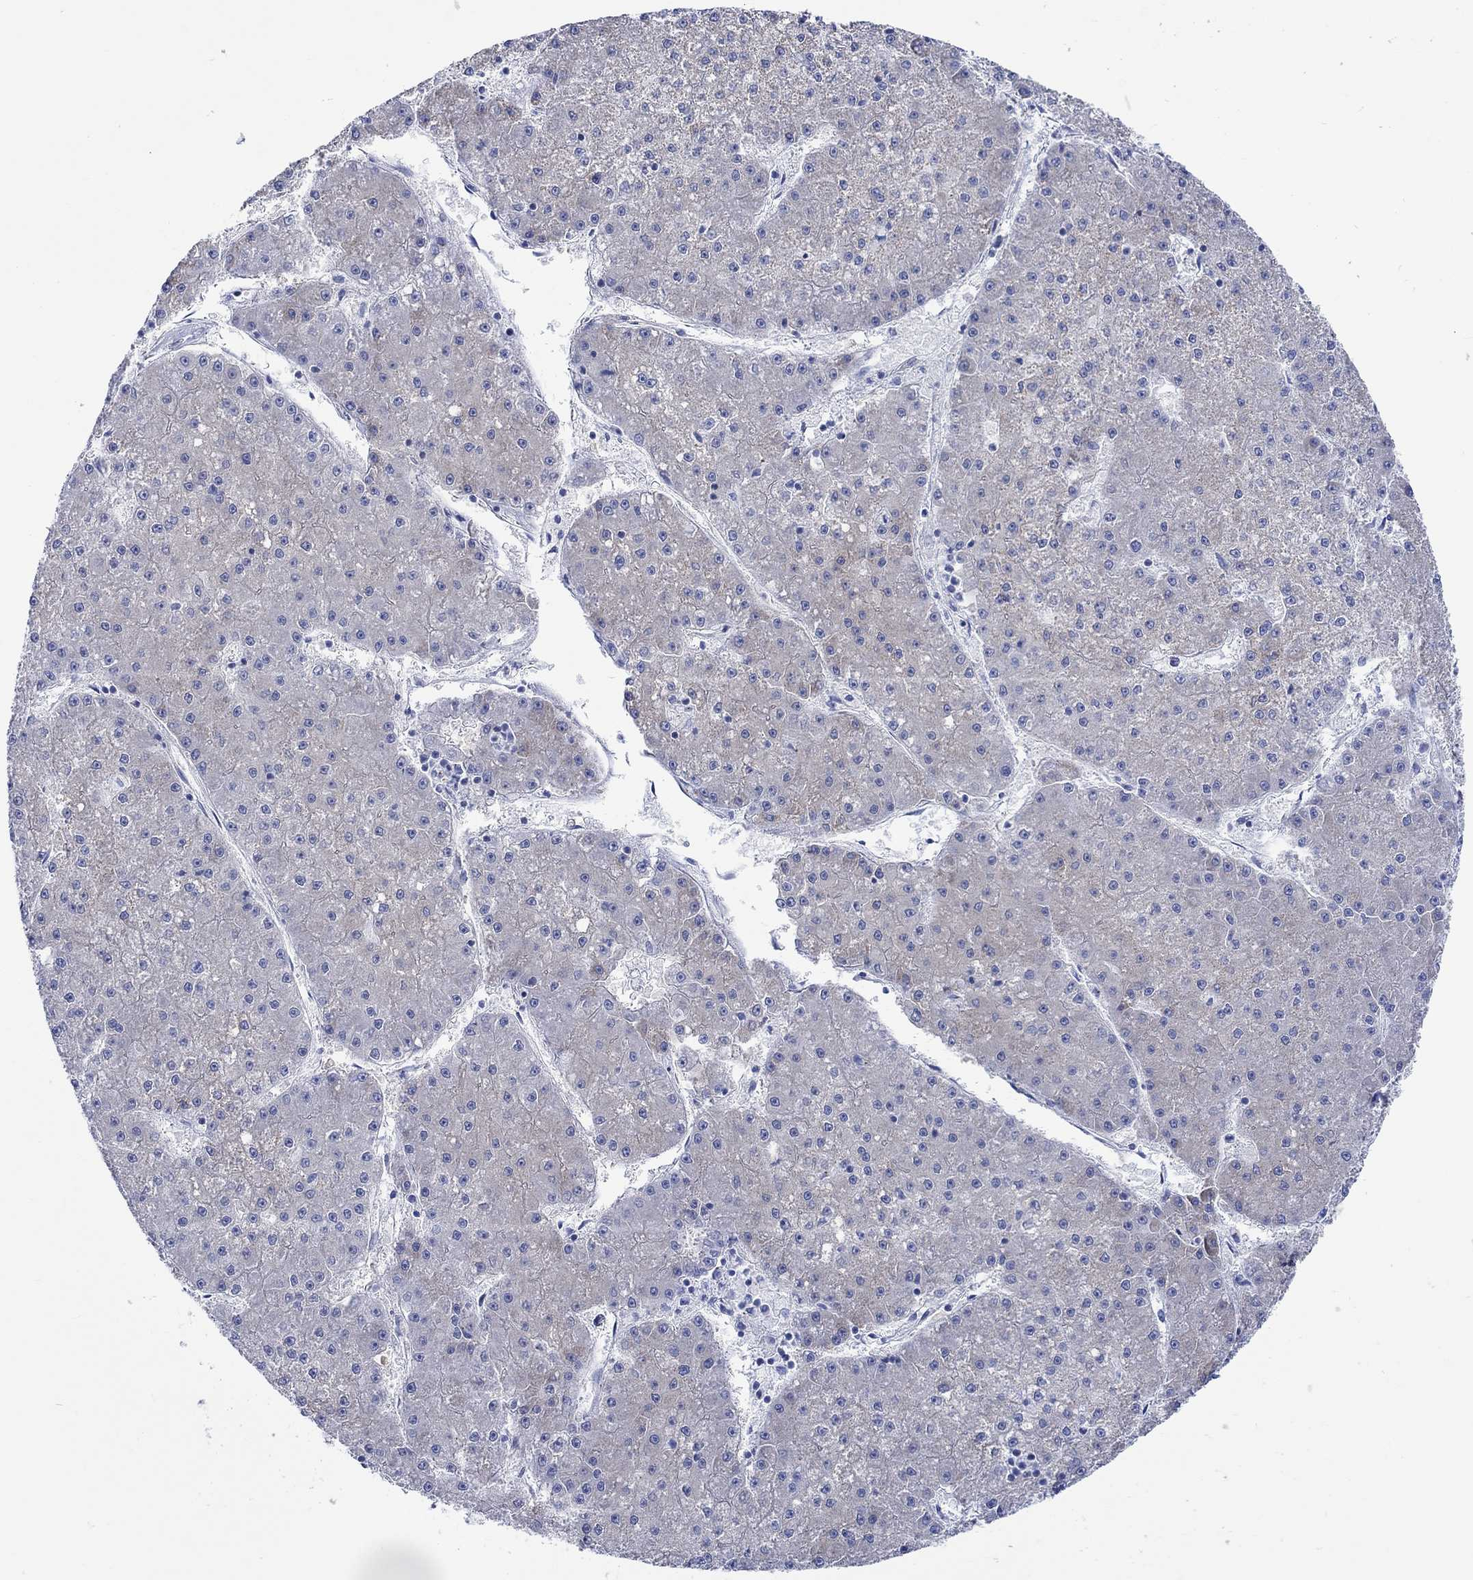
{"staining": {"intensity": "negative", "quantity": "none", "location": "none"}, "tissue": "liver cancer", "cell_type": "Tumor cells", "image_type": "cancer", "snomed": [{"axis": "morphology", "description": "Carcinoma, Hepatocellular, NOS"}, {"axis": "topography", "description": "Liver"}], "caption": "A photomicrograph of liver cancer stained for a protein shows no brown staining in tumor cells.", "gene": "CPLX2", "patient": {"sex": "male", "age": 73}}